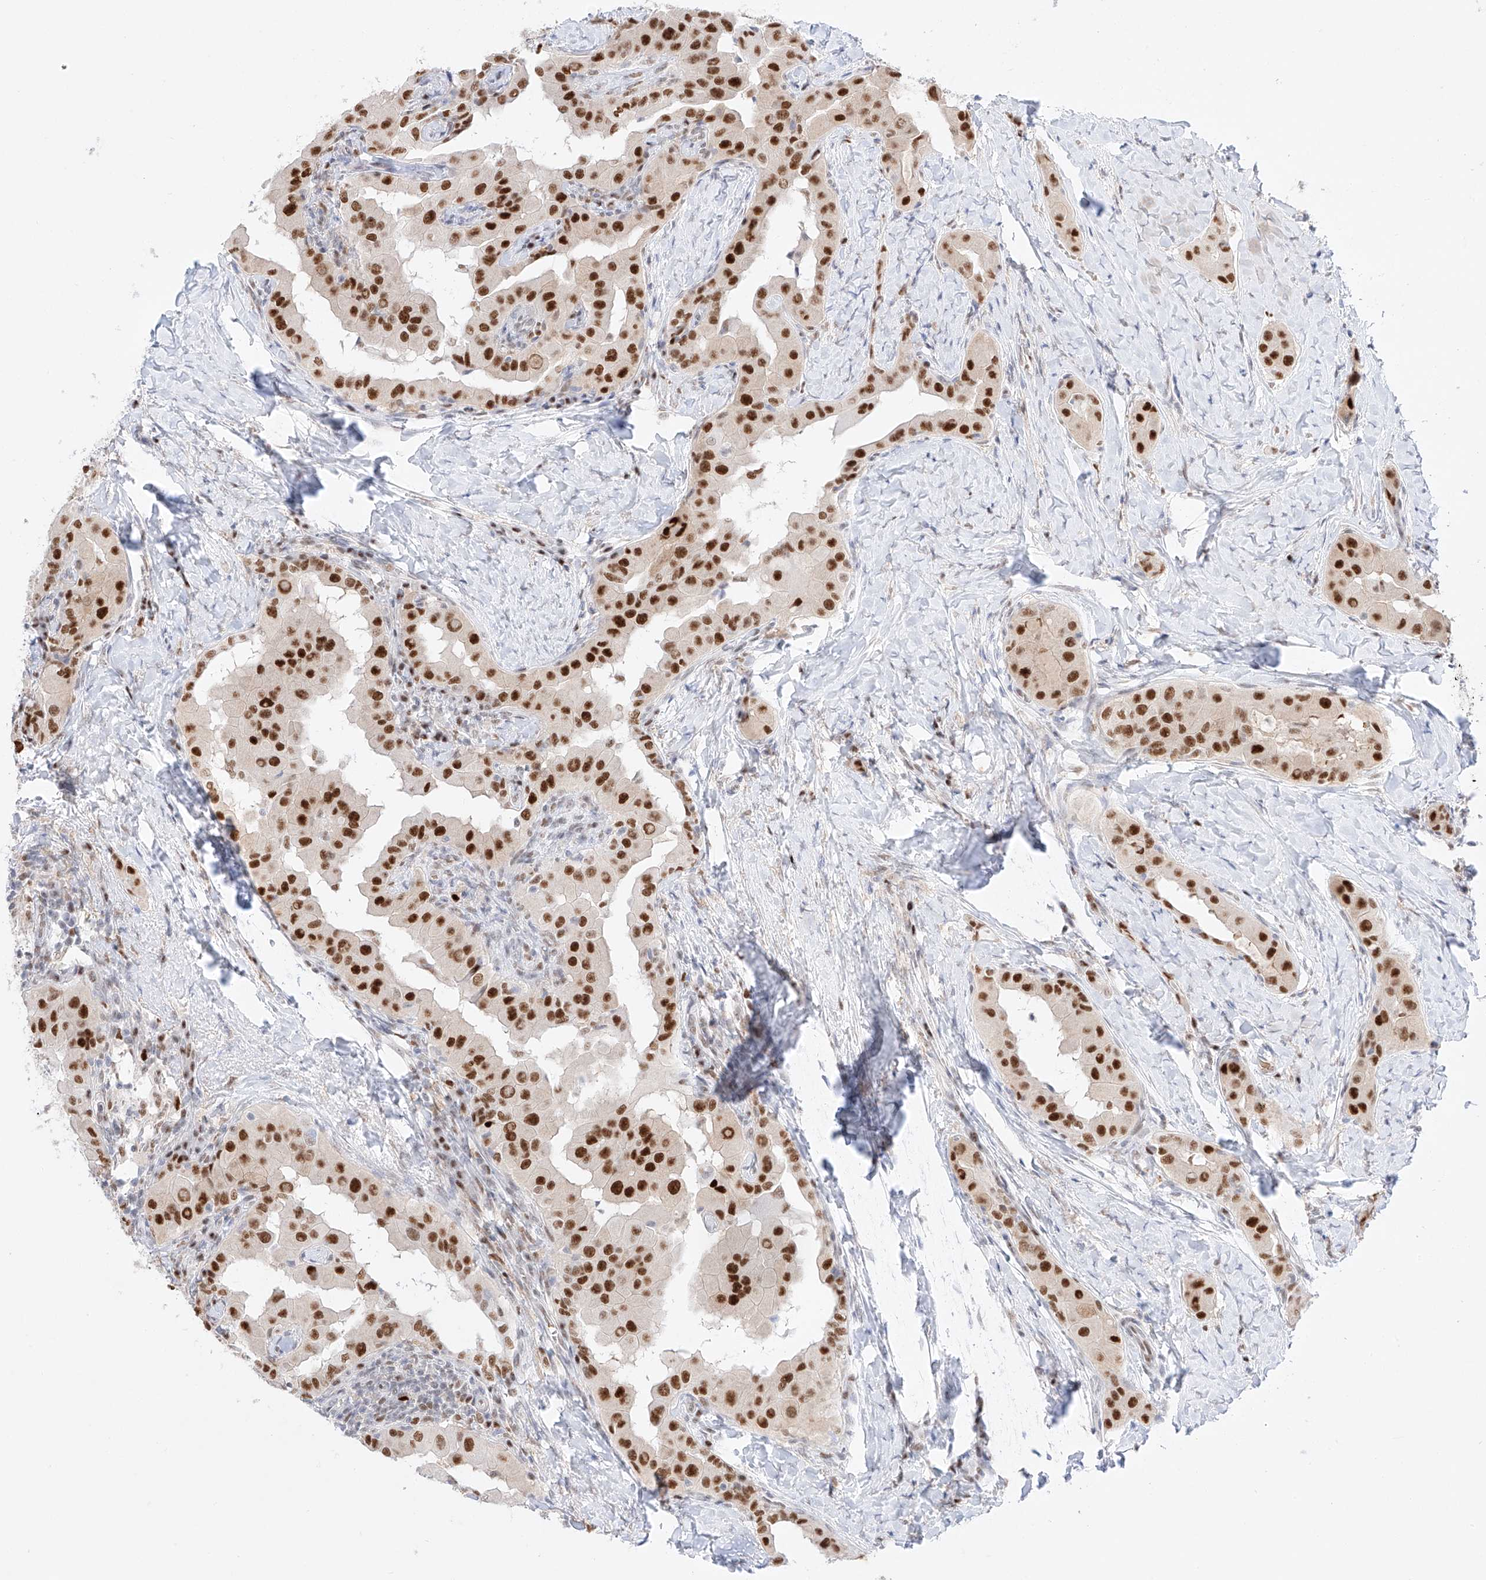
{"staining": {"intensity": "strong", "quantity": ">75%", "location": "nuclear"}, "tissue": "thyroid cancer", "cell_type": "Tumor cells", "image_type": "cancer", "snomed": [{"axis": "morphology", "description": "Papillary adenocarcinoma, NOS"}, {"axis": "topography", "description": "Thyroid gland"}], "caption": "Protein staining of thyroid papillary adenocarcinoma tissue displays strong nuclear staining in approximately >75% of tumor cells.", "gene": "APIP", "patient": {"sex": "male", "age": 33}}